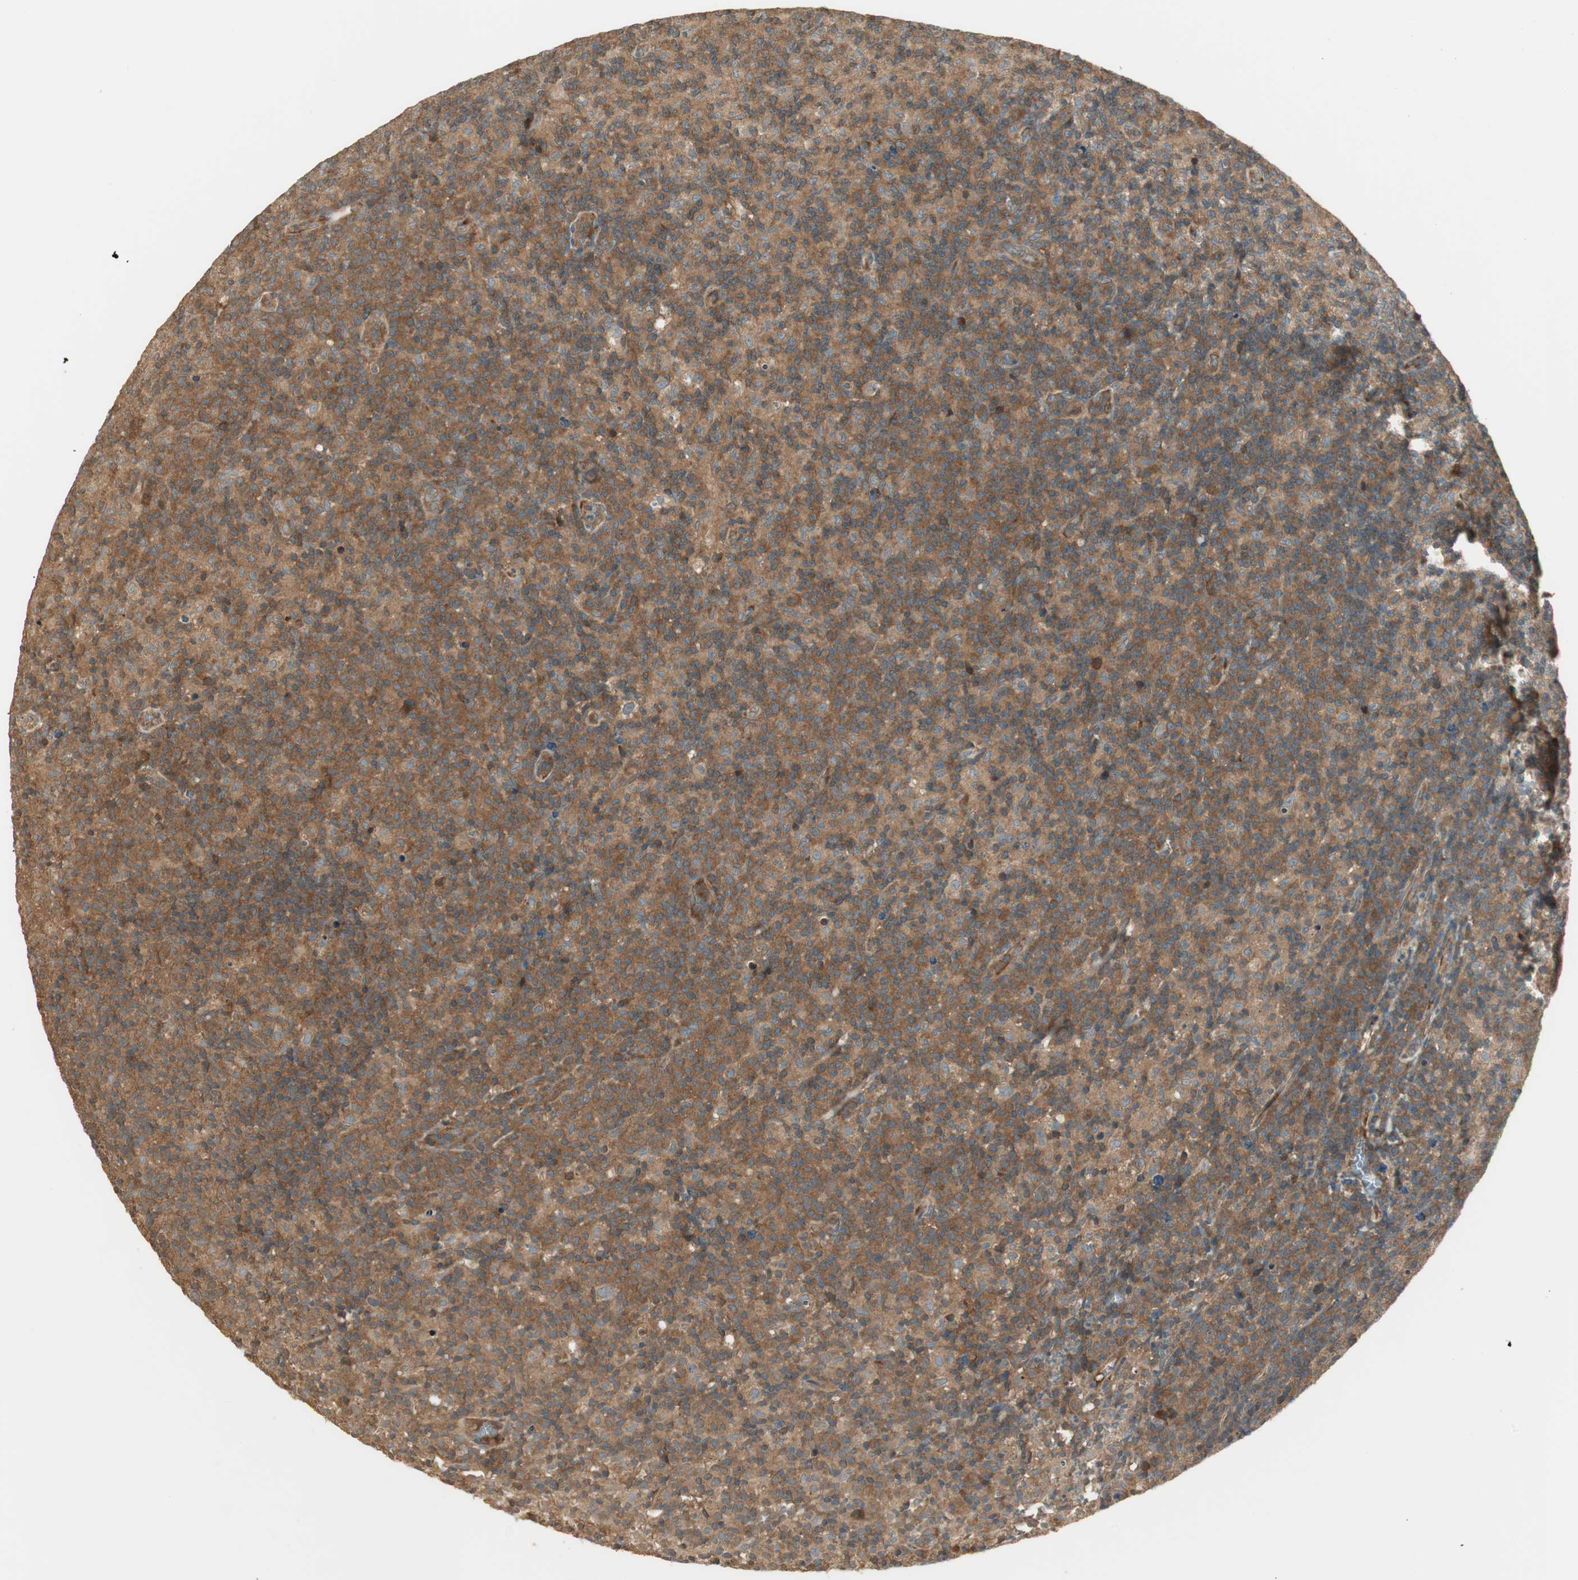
{"staining": {"intensity": "moderate", "quantity": ">75%", "location": "cytoplasmic/membranous"}, "tissue": "lymph node", "cell_type": "Germinal center cells", "image_type": "normal", "snomed": [{"axis": "morphology", "description": "Normal tissue, NOS"}, {"axis": "morphology", "description": "Inflammation, NOS"}, {"axis": "topography", "description": "Lymph node"}], "caption": "Brown immunohistochemical staining in unremarkable lymph node shows moderate cytoplasmic/membranous expression in about >75% of germinal center cells.", "gene": "PFDN5", "patient": {"sex": "male", "age": 55}}